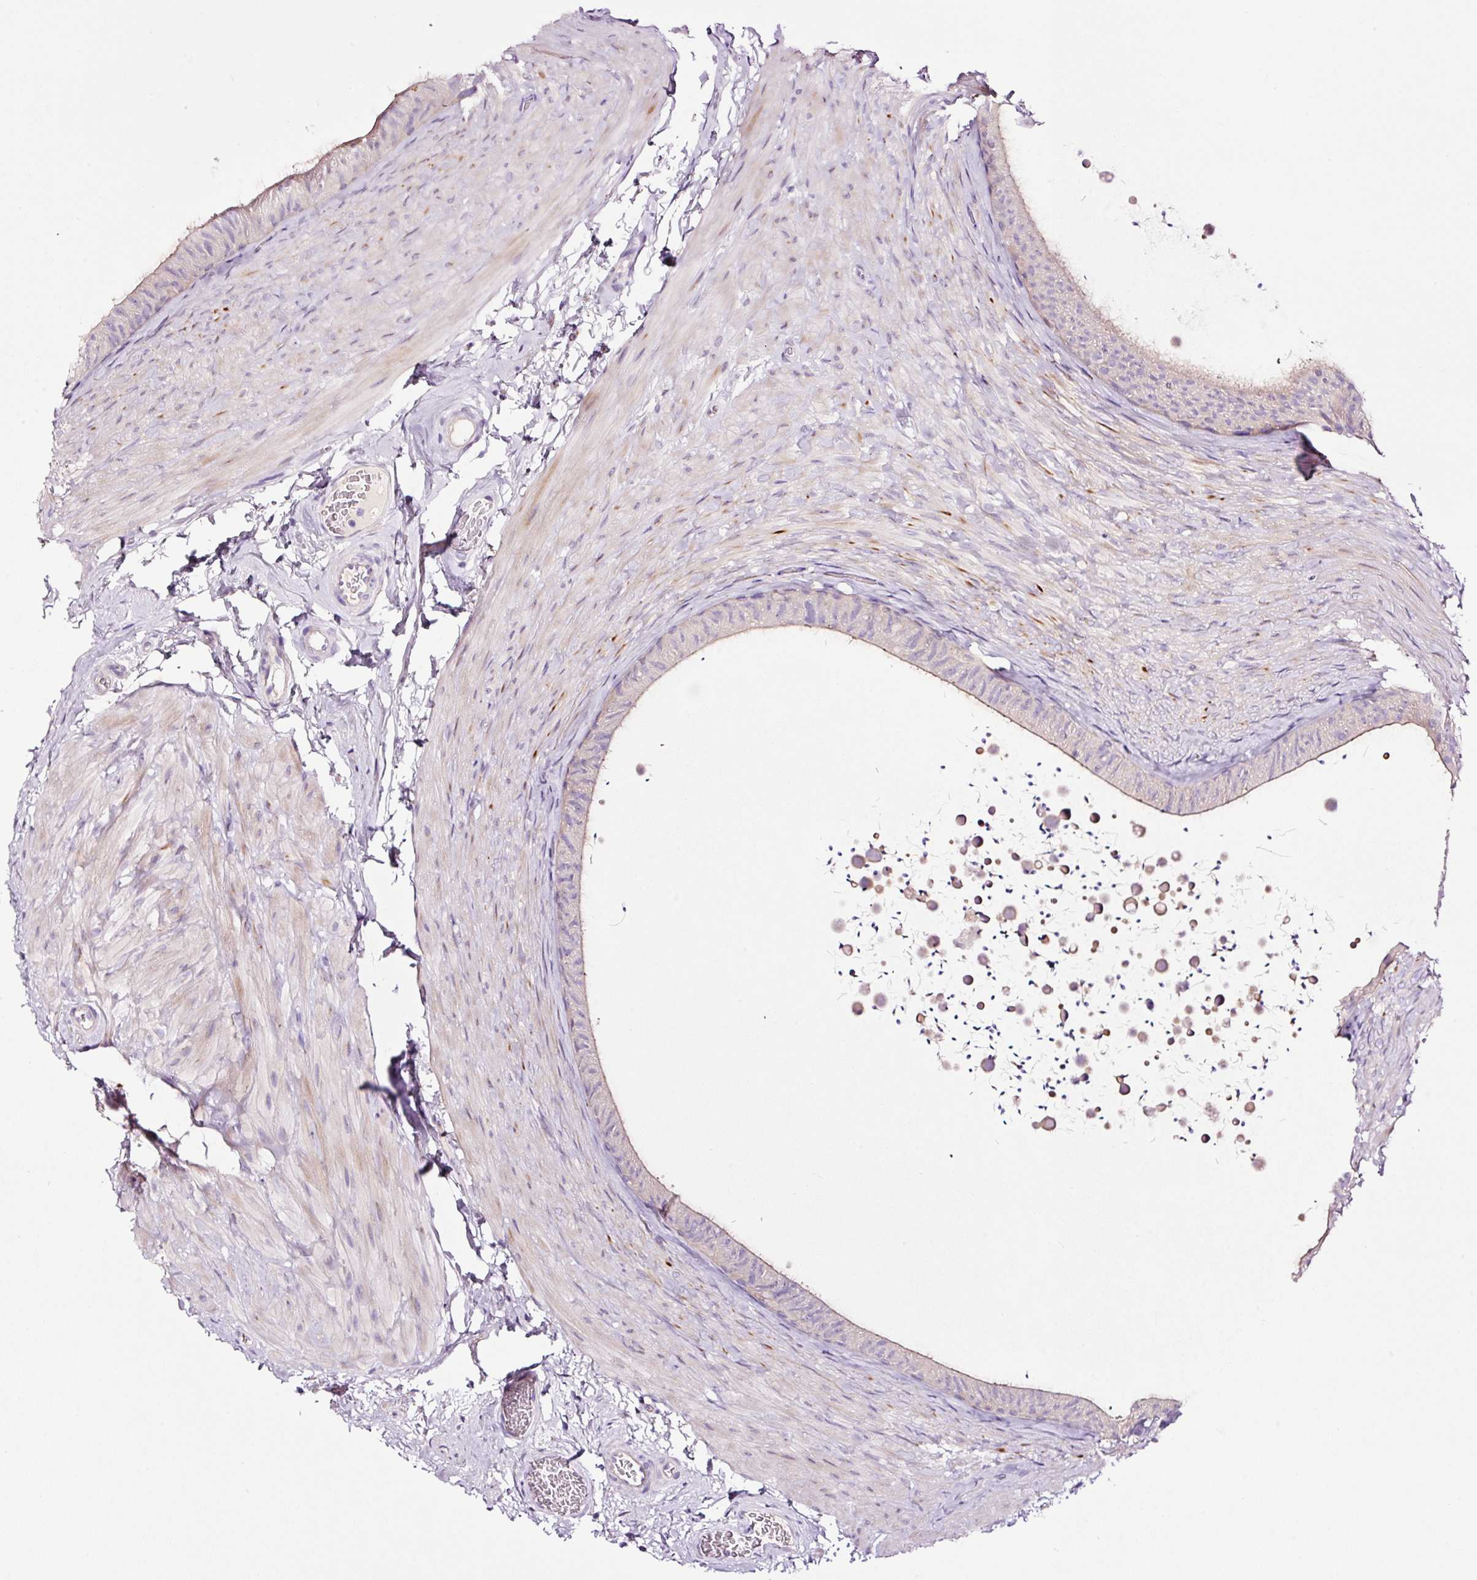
{"staining": {"intensity": "strong", "quantity": "25%-75%", "location": "cytoplasmic/membranous"}, "tissue": "epididymis", "cell_type": "Glandular cells", "image_type": "normal", "snomed": [{"axis": "morphology", "description": "Normal tissue, NOS"}, {"axis": "topography", "description": "Epididymis, spermatic cord, NOS"}, {"axis": "topography", "description": "Epididymis"}], "caption": "Strong cytoplasmic/membranous expression for a protein is appreciated in about 25%-75% of glandular cells of unremarkable epididymis using IHC.", "gene": "PAM", "patient": {"sex": "male", "age": 31}}